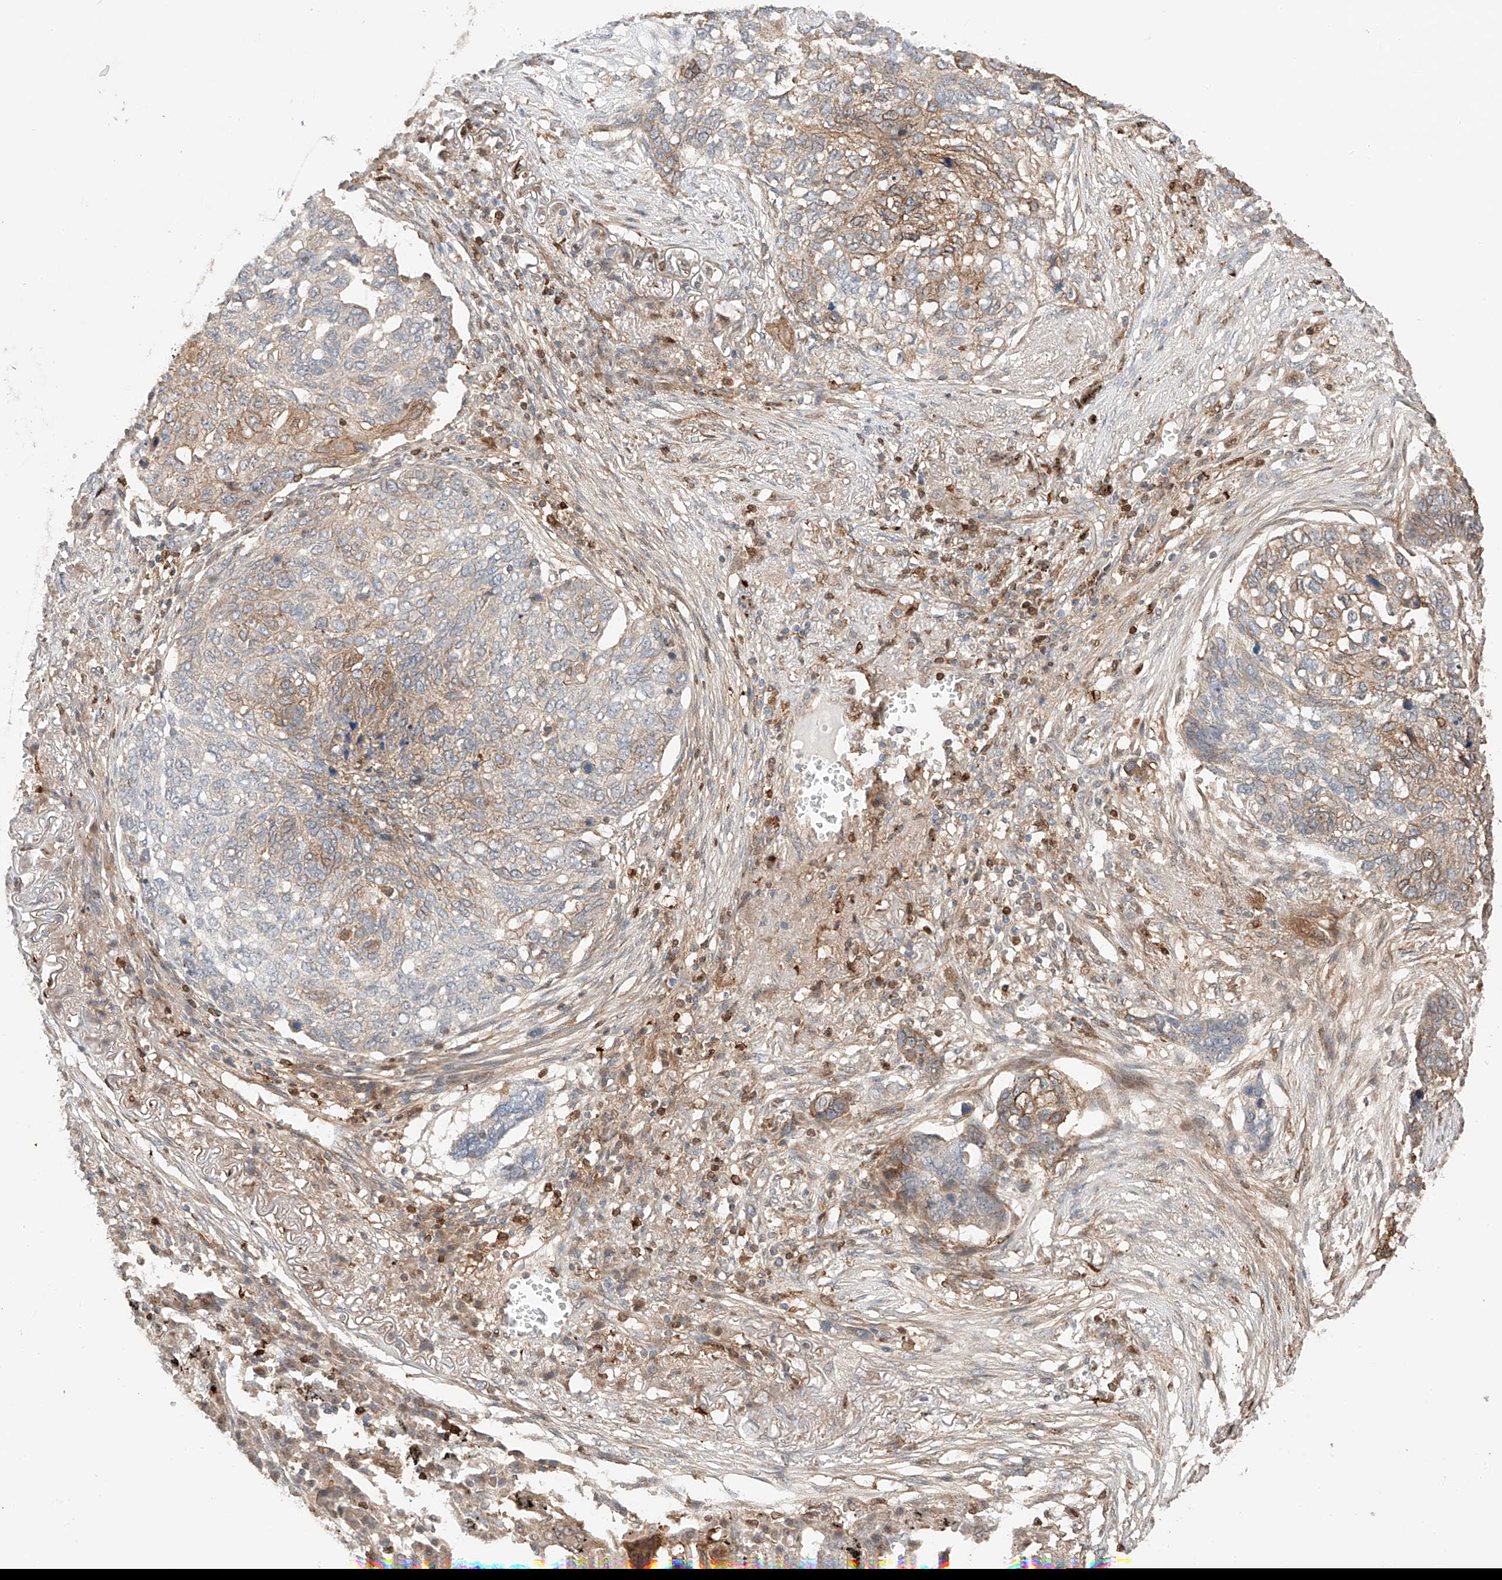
{"staining": {"intensity": "moderate", "quantity": "<25%", "location": "cytoplasmic/membranous"}, "tissue": "lung cancer", "cell_type": "Tumor cells", "image_type": "cancer", "snomed": [{"axis": "morphology", "description": "Squamous cell carcinoma, NOS"}, {"axis": "topography", "description": "Lung"}], "caption": "Moderate cytoplasmic/membranous positivity is seen in about <25% of tumor cells in squamous cell carcinoma (lung).", "gene": "IGSF22", "patient": {"sex": "female", "age": 63}}